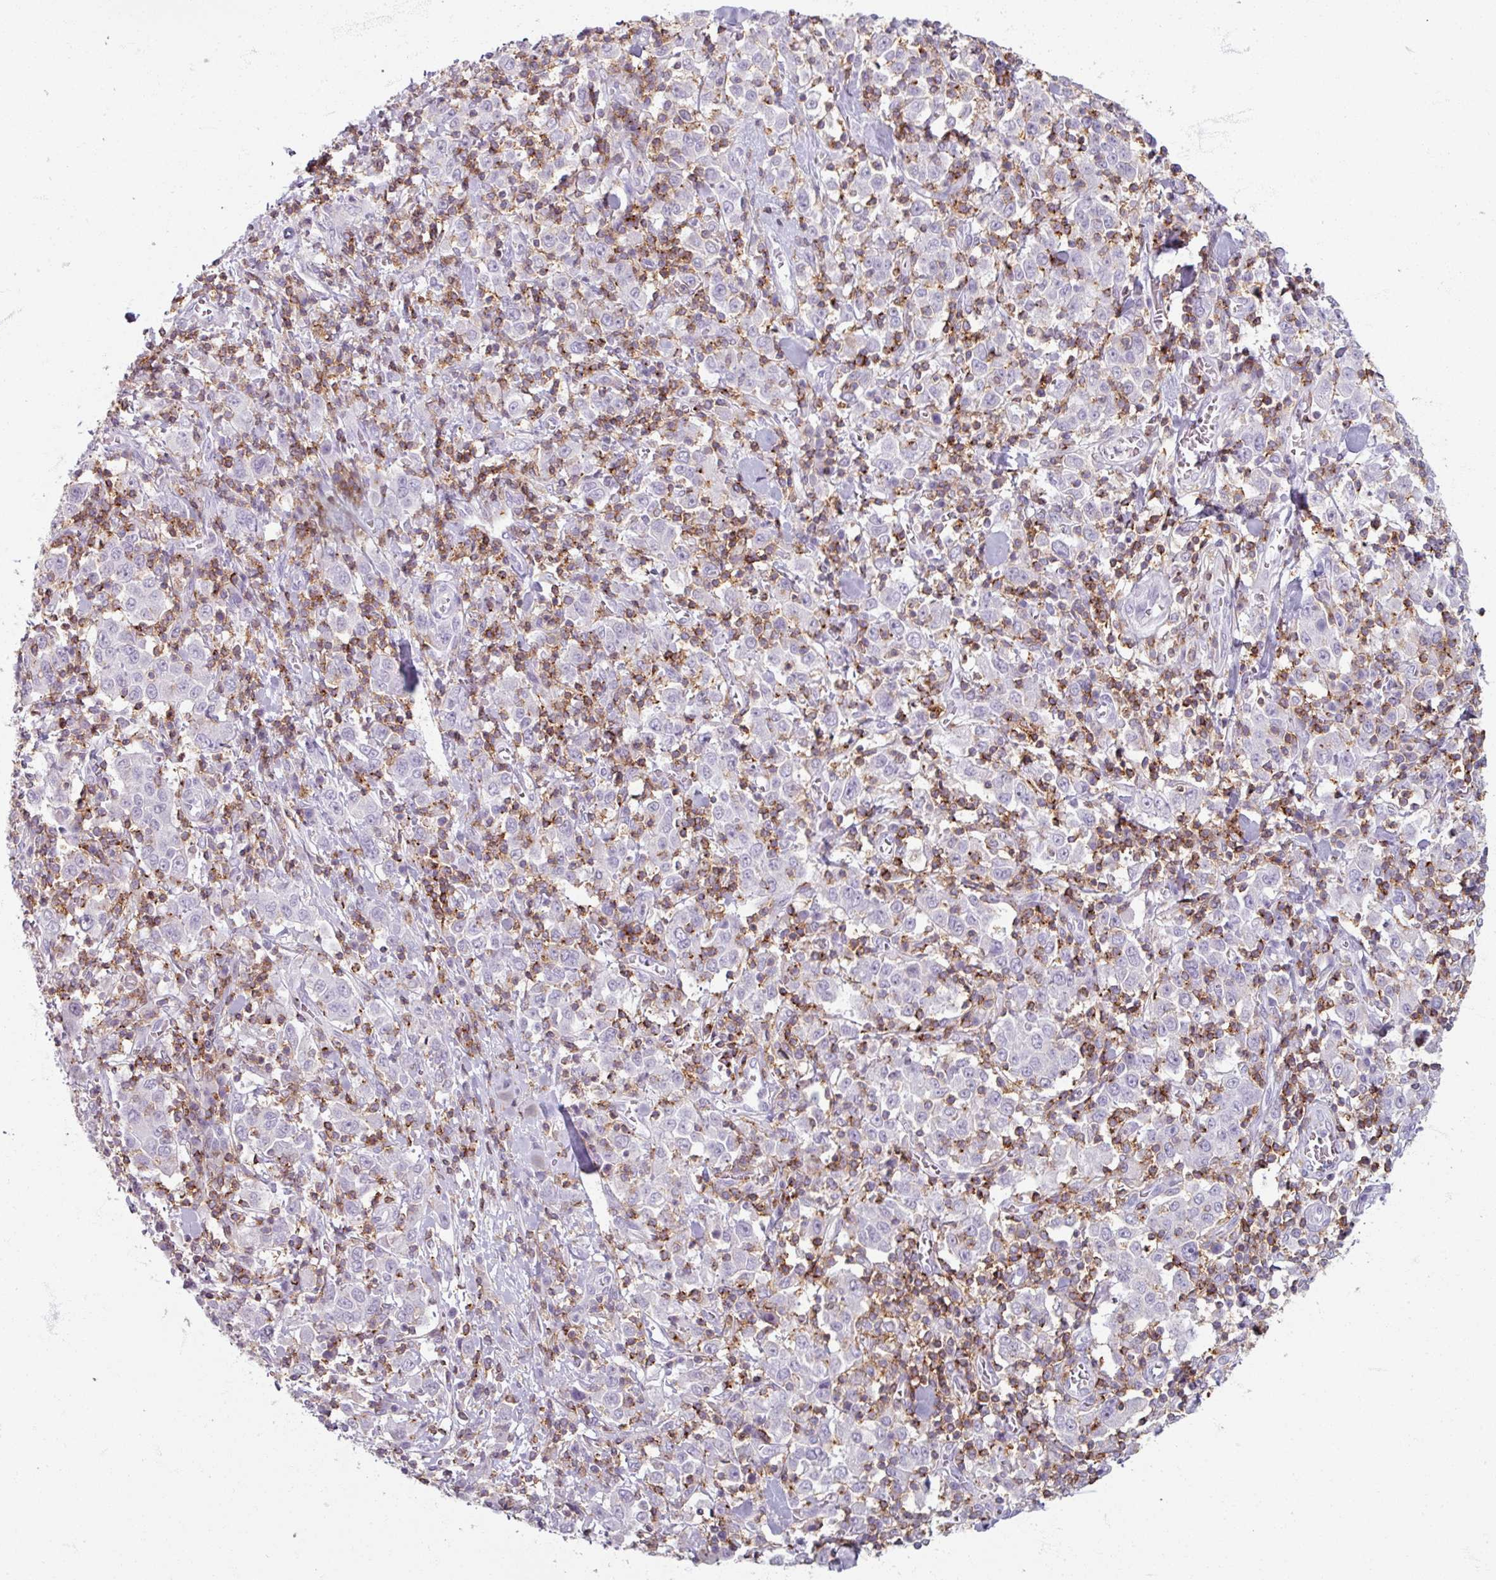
{"staining": {"intensity": "negative", "quantity": "none", "location": "none"}, "tissue": "stomach cancer", "cell_type": "Tumor cells", "image_type": "cancer", "snomed": [{"axis": "morphology", "description": "Normal tissue, NOS"}, {"axis": "morphology", "description": "Adenocarcinoma, NOS"}, {"axis": "topography", "description": "Stomach, upper"}, {"axis": "topography", "description": "Stomach"}], "caption": "Tumor cells show no significant expression in adenocarcinoma (stomach).", "gene": "PTPRC", "patient": {"sex": "male", "age": 59}}